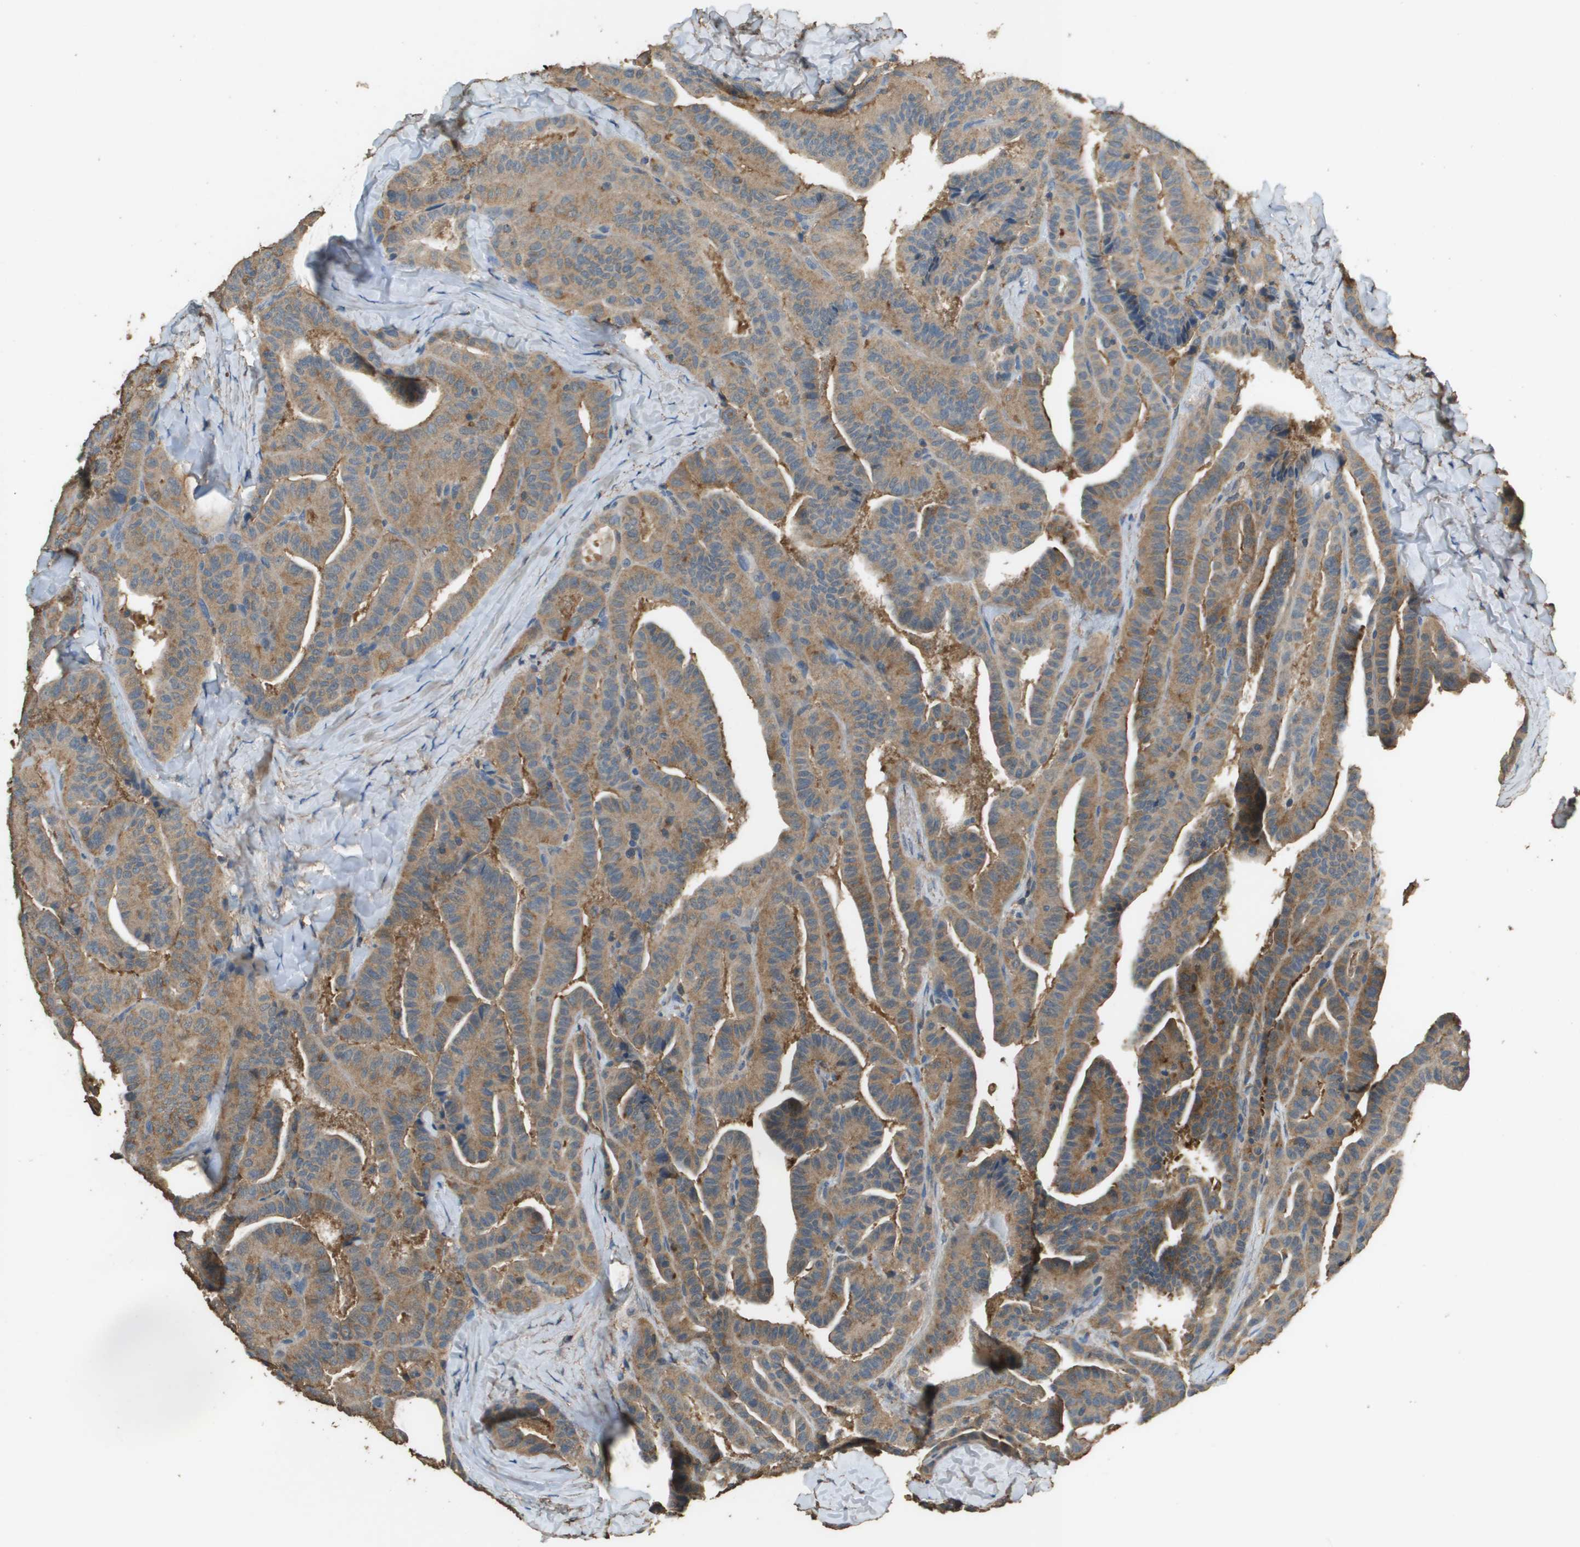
{"staining": {"intensity": "moderate", "quantity": ">75%", "location": "cytoplasmic/membranous"}, "tissue": "thyroid cancer", "cell_type": "Tumor cells", "image_type": "cancer", "snomed": [{"axis": "morphology", "description": "Papillary adenocarcinoma, NOS"}, {"axis": "topography", "description": "Thyroid gland"}], "caption": "The immunohistochemical stain shows moderate cytoplasmic/membranous positivity in tumor cells of thyroid cancer (papillary adenocarcinoma) tissue. Nuclei are stained in blue.", "gene": "MS4A7", "patient": {"sex": "male", "age": 77}}